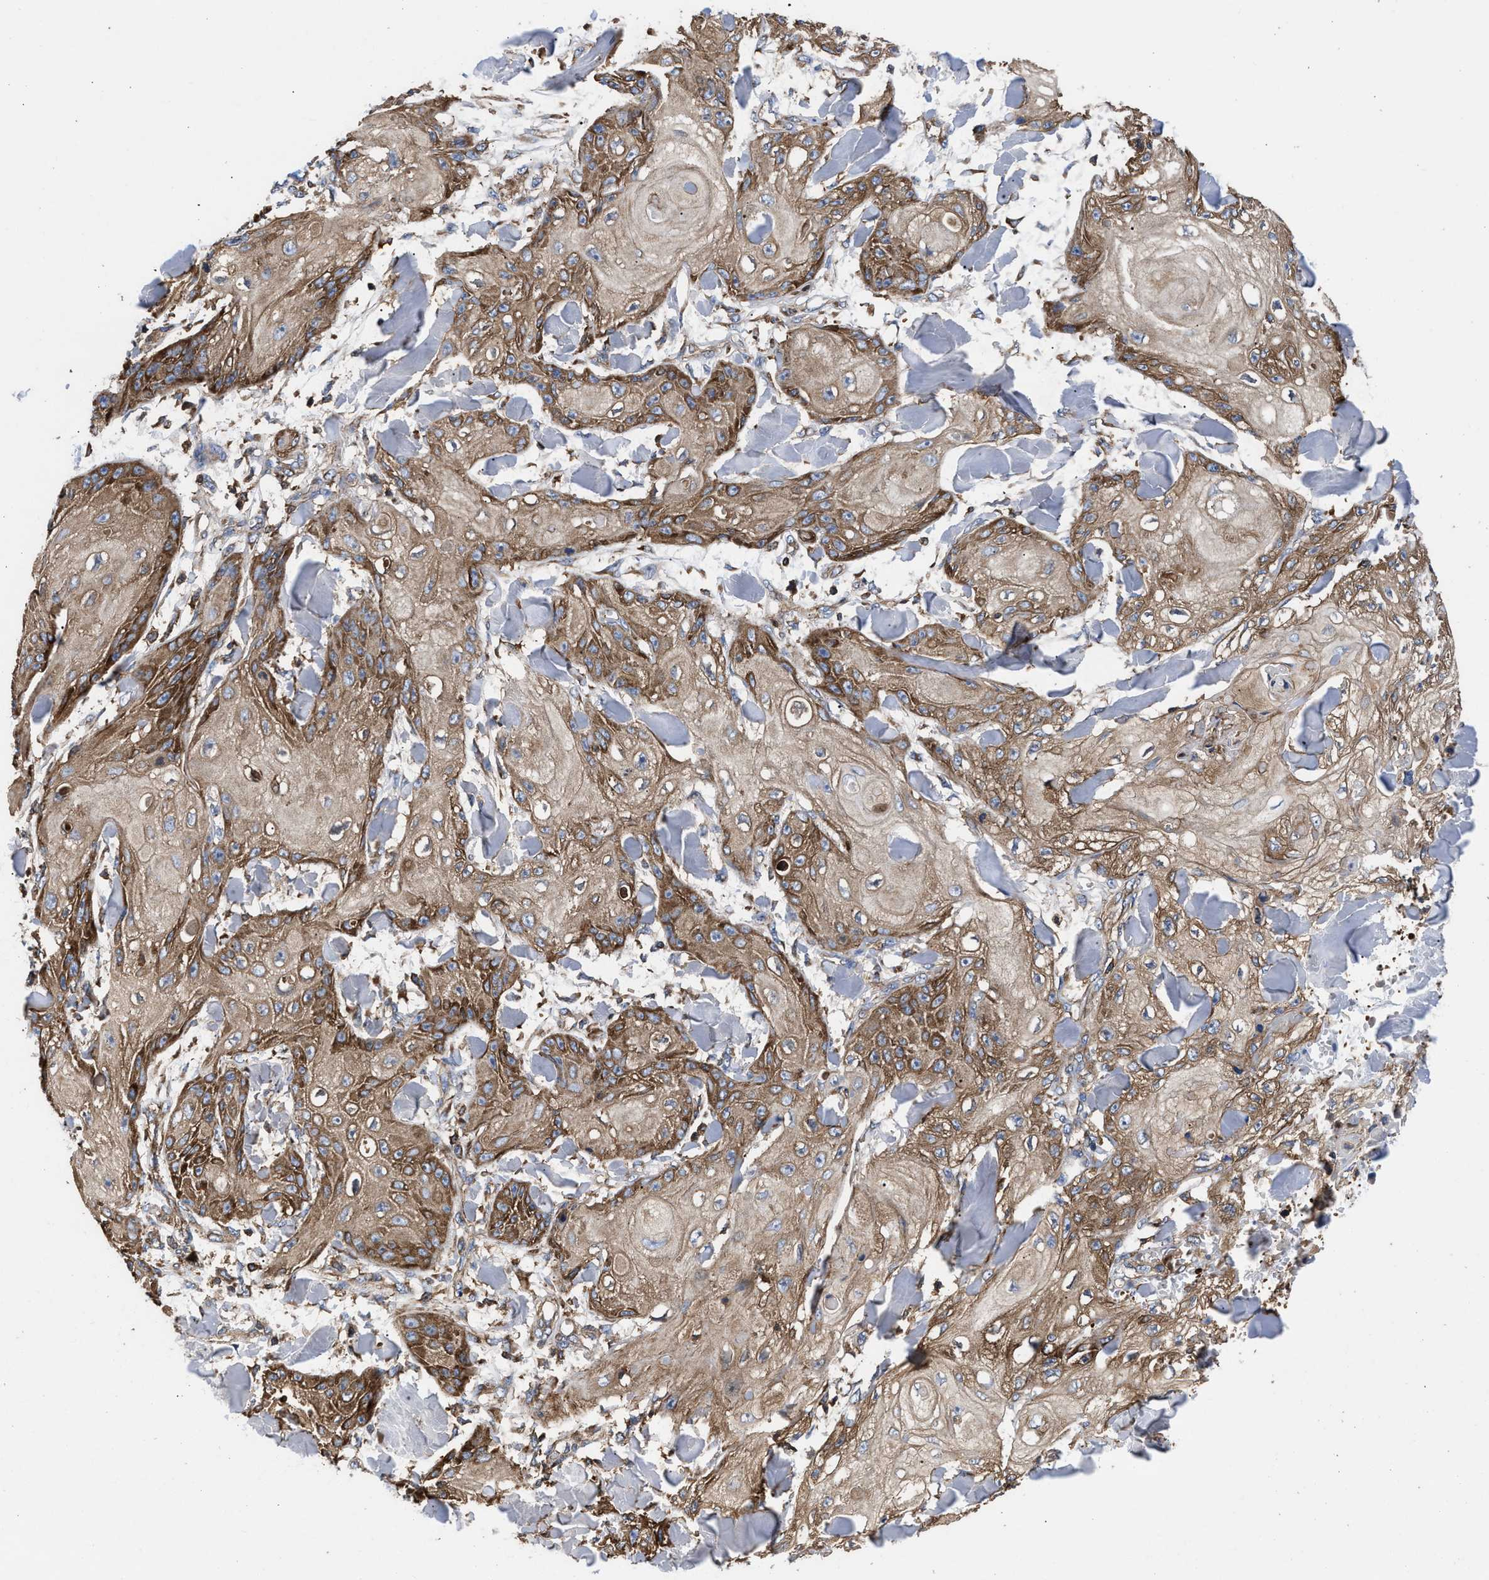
{"staining": {"intensity": "moderate", "quantity": ">75%", "location": "cytoplasmic/membranous"}, "tissue": "skin cancer", "cell_type": "Tumor cells", "image_type": "cancer", "snomed": [{"axis": "morphology", "description": "Squamous cell carcinoma, NOS"}, {"axis": "topography", "description": "Skin"}], "caption": "Immunohistochemical staining of skin cancer reveals medium levels of moderate cytoplasmic/membranous protein expression in approximately >75% of tumor cells. Immunohistochemistry (ihc) stains the protein in brown and the nuclei are stained blue.", "gene": "KYAT1", "patient": {"sex": "male", "age": 74}}